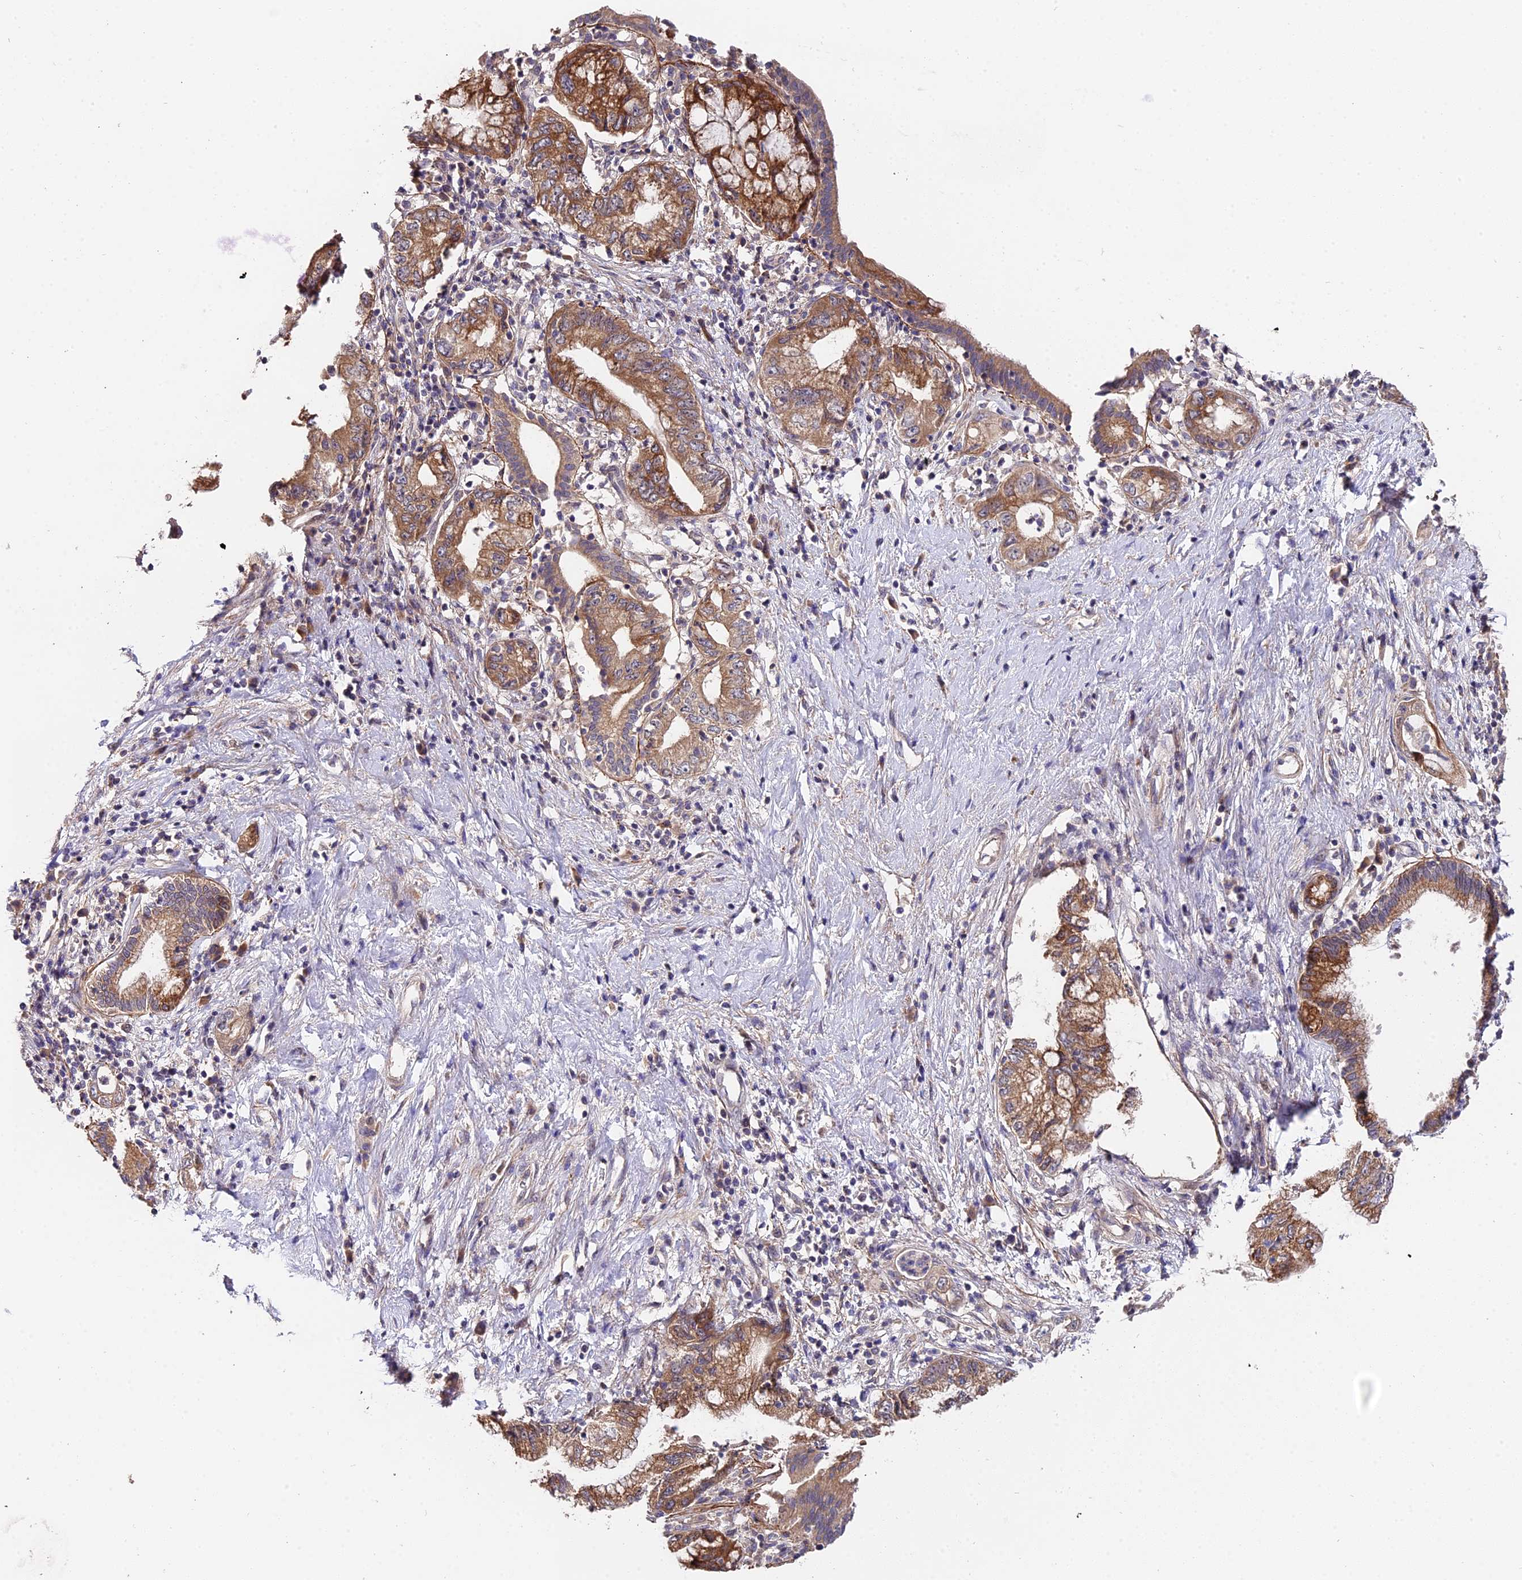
{"staining": {"intensity": "moderate", "quantity": ">75%", "location": "cytoplasmic/membranous"}, "tissue": "pancreatic cancer", "cell_type": "Tumor cells", "image_type": "cancer", "snomed": [{"axis": "morphology", "description": "Adenocarcinoma, NOS"}, {"axis": "topography", "description": "Pancreas"}], "caption": "DAB (3,3'-diaminobenzidine) immunohistochemical staining of human pancreatic cancer demonstrates moderate cytoplasmic/membranous protein expression in approximately >75% of tumor cells. (Brightfield microscopy of DAB IHC at high magnification).", "gene": "TRMT1", "patient": {"sex": "female", "age": 73}}